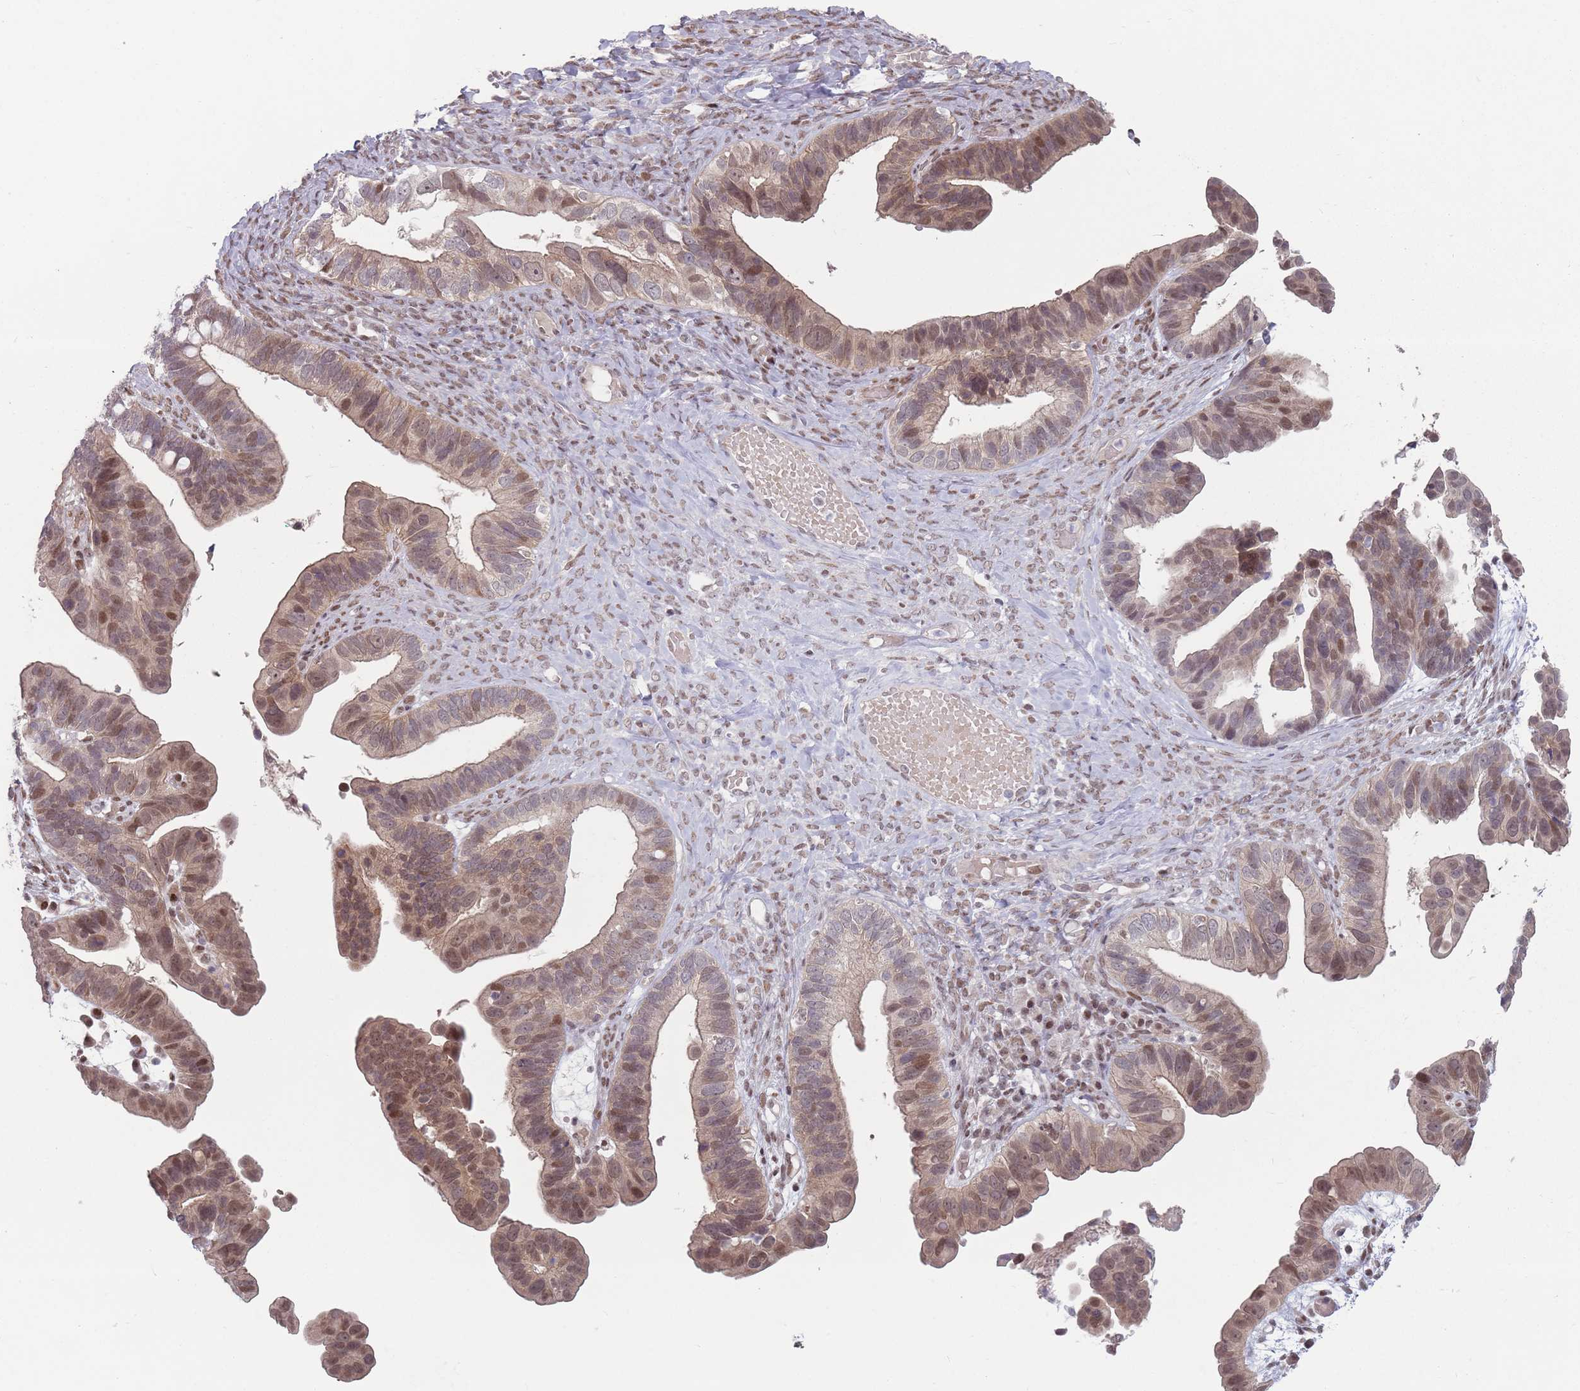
{"staining": {"intensity": "moderate", "quantity": ">75%", "location": "nuclear"}, "tissue": "ovarian cancer", "cell_type": "Tumor cells", "image_type": "cancer", "snomed": [{"axis": "morphology", "description": "Cystadenocarcinoma, serous, NOS"}, {"axis": "topography", "description": "Ovary"}], "caption": "Protein staining shows moderate nuclear staining in about >75% of tumor cells in ovarian serous cystadenocarcinoma. (DAB IHC, brown staining for protein, blue staining for nuclei).", "gene": "SH3BGRL2", "patient": {"sex": "female", "age": 56}}